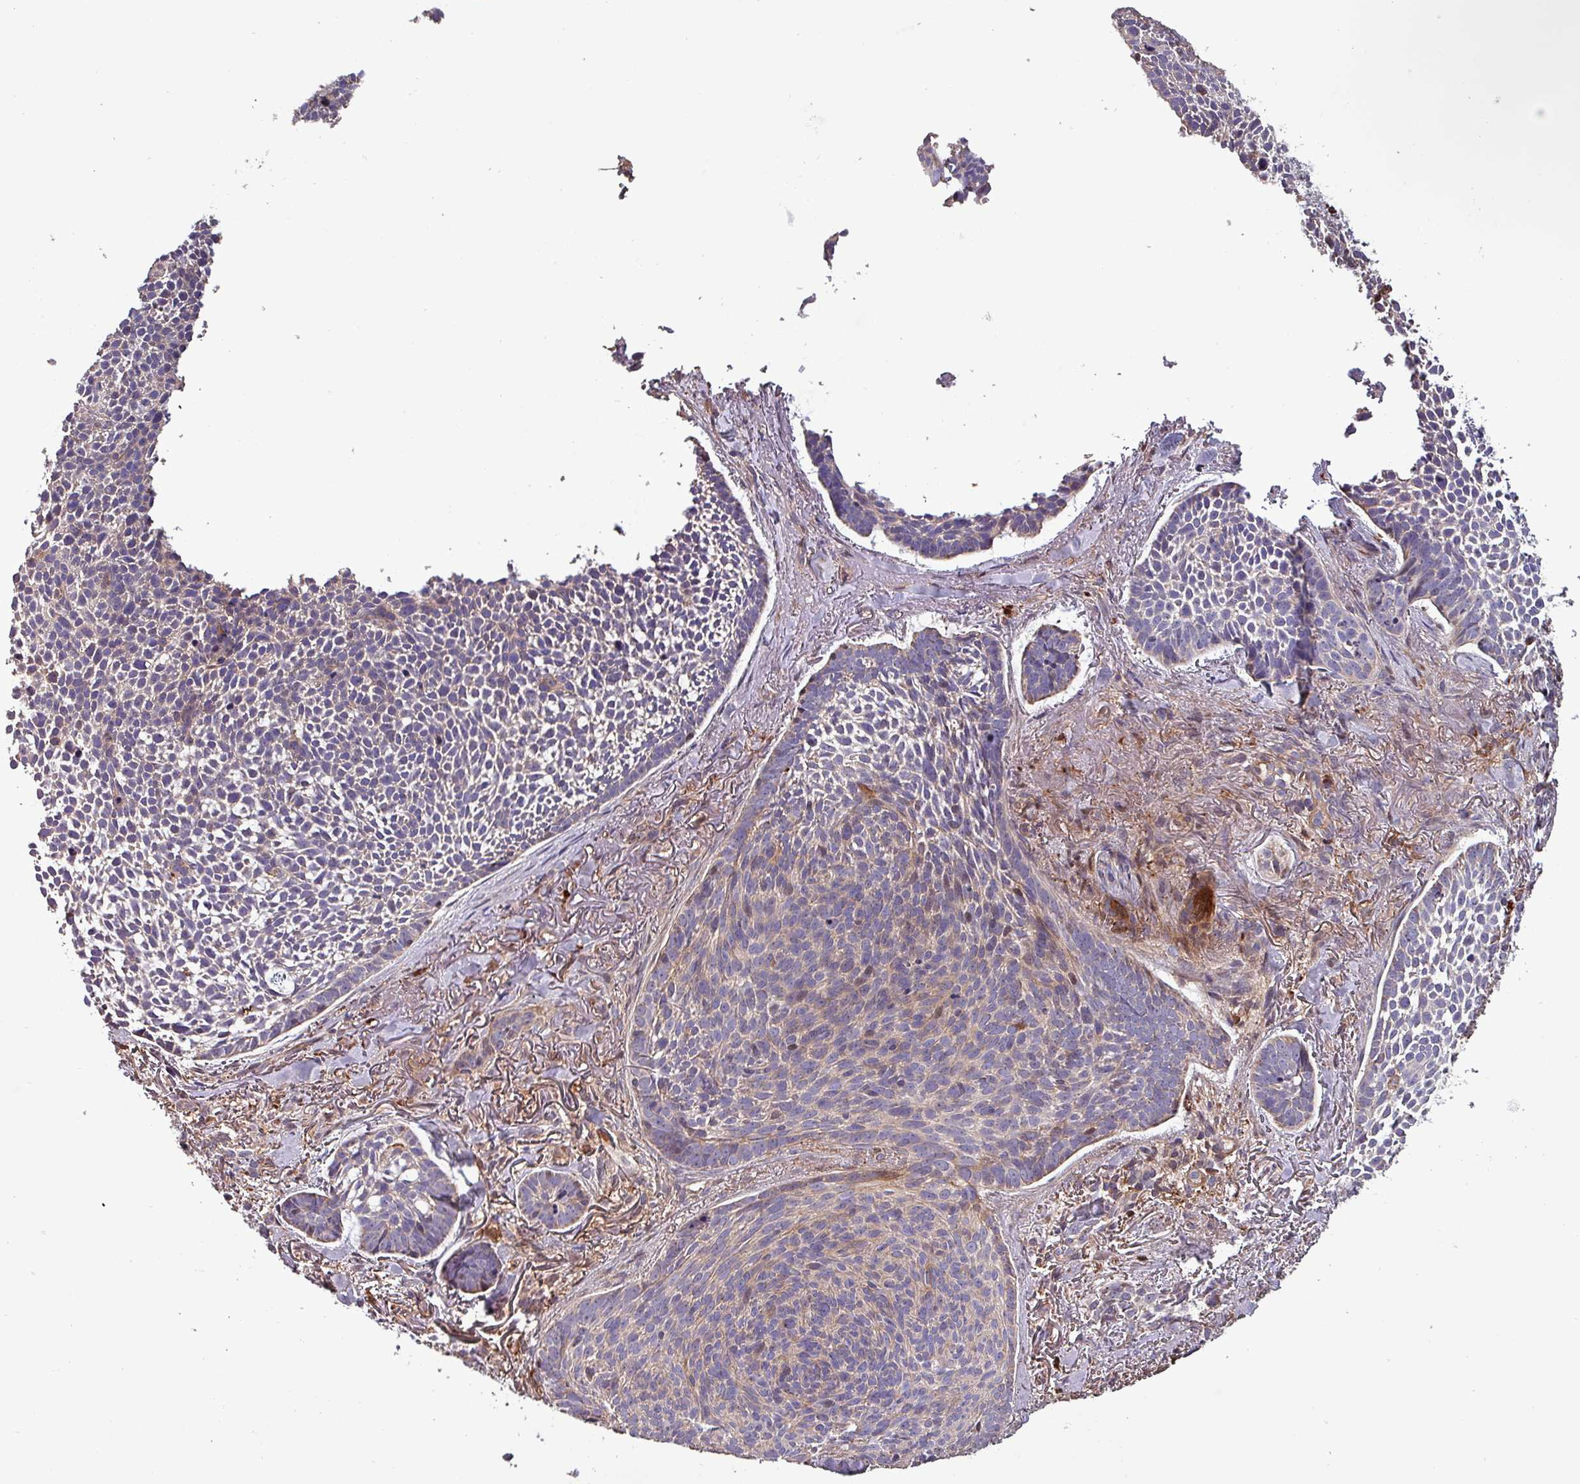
{"staining": {"intensity": "moderate", "quantity": "<25%", "location": "cytoplasmic/membranous,nuclear"}, "tissue": "skin cancer", "cell_type": "Tumor cells", "image_type": "cancer", "snomed": [{"axis": "morphology", "description": "Basal cell carcinoma"}, {"axis": "topography", "description": "Skin"}], "caption": "Immunohistochemistry (IHC) (DAB (3,3'-diaminobenzidine)) staining of skin cancer exhibits moderate cytoplasmic/membranous and nuclear protein positivity in approximately <25% of tumor cells. Immunohistochemistry stains the protein of interest in brown and the nuclei are stained blue.", "gene": "SCIN", "patient": {"sex": "male", "age": 70}}